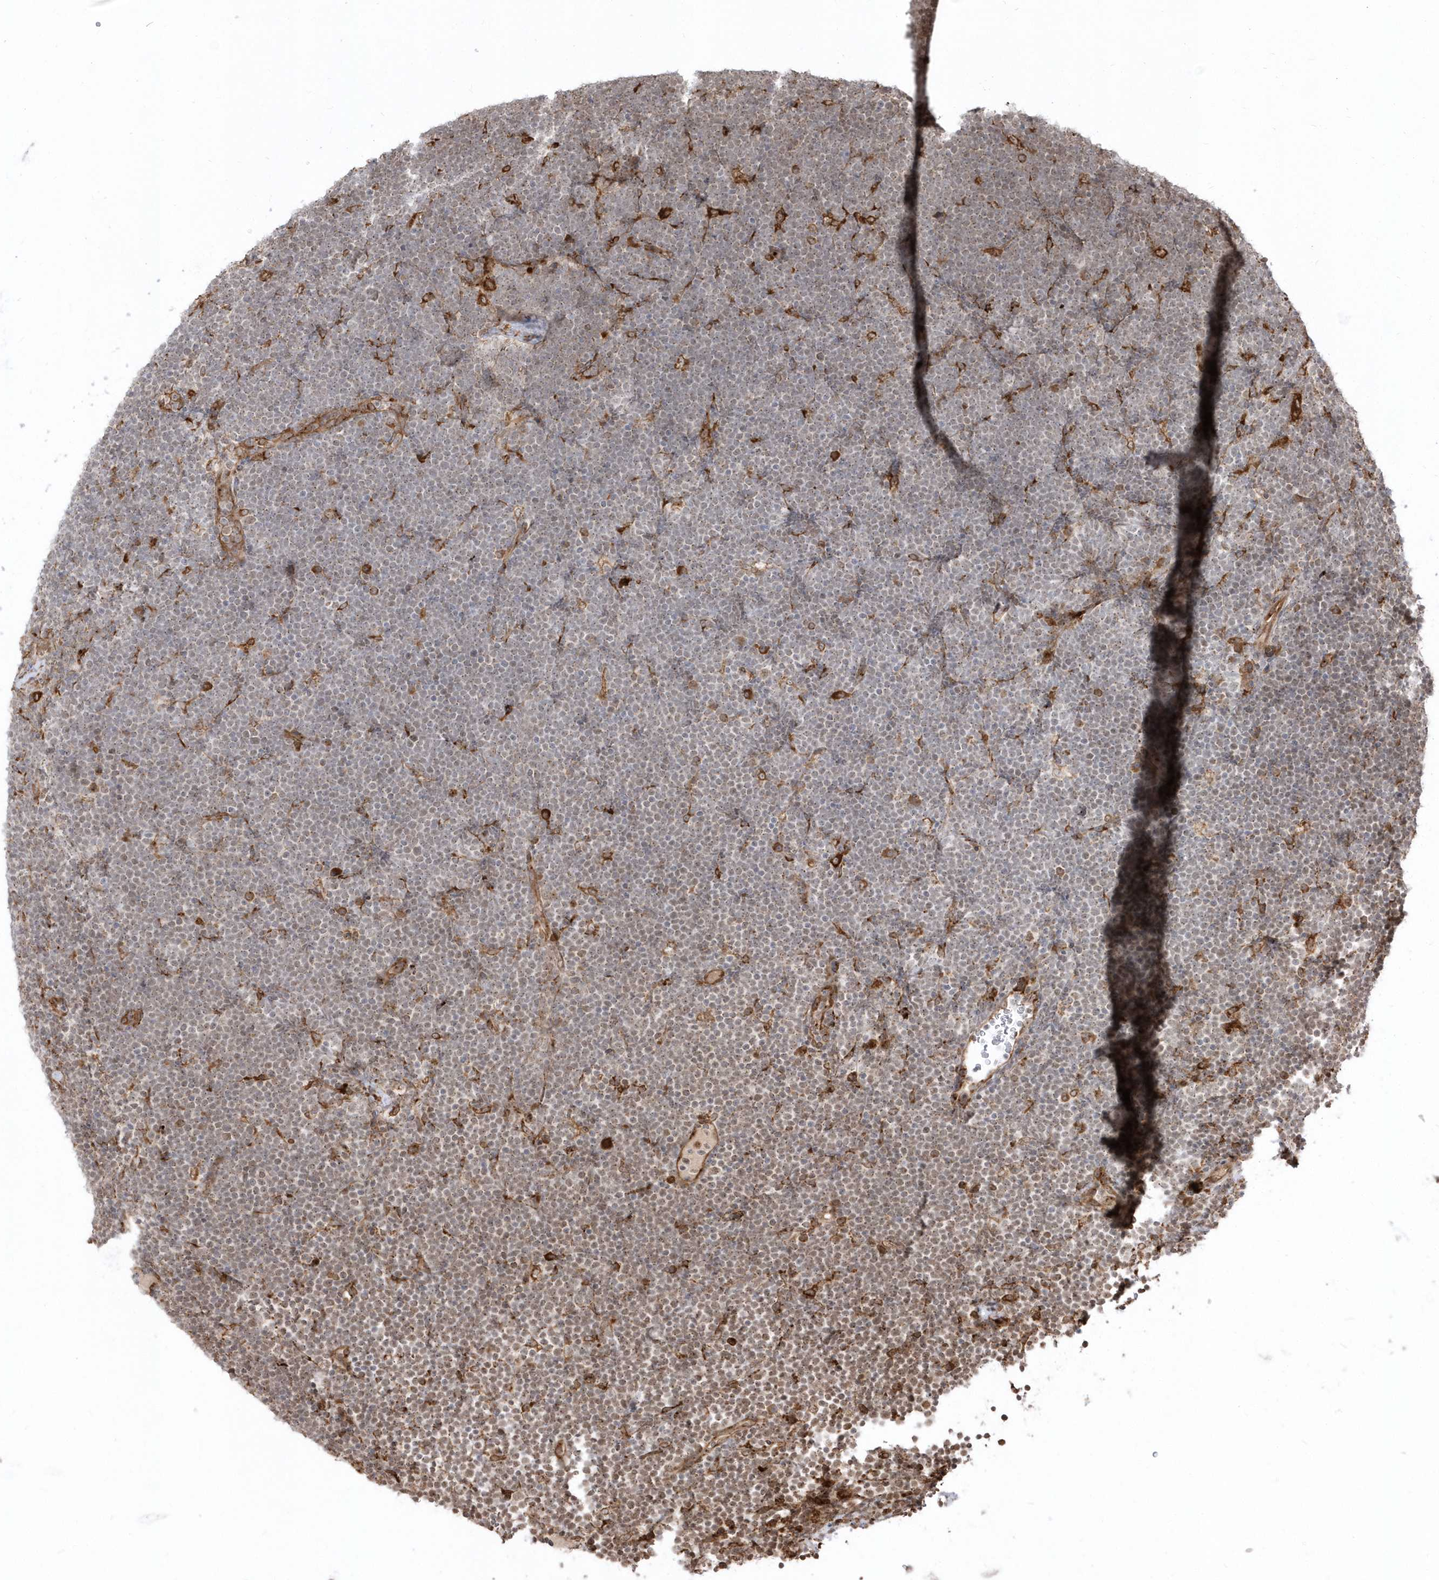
{"staining": {"intensity": "moderate", "quantity": "25%-75%", "location": "nuclear"}, "tissue": "lymphoma", "cell_type": "Tumor cells", "image_type": "cancer", "snomed": [{"axis": "morphology", "description": "Malignant lymphoma, non-Hodgkin's type, High grade"}, {"axis": "topography", "description": "Lymph node"}], "caption": "About 25%-75% of tumor cells in human high-grade malignant lymphoma, non-Hodgkin's type display moderate nuclear protein expression as visualized by brown immunohistochemical staining.", "gene": "EPC2", "patient": {"sex": "male", "age": 13}}